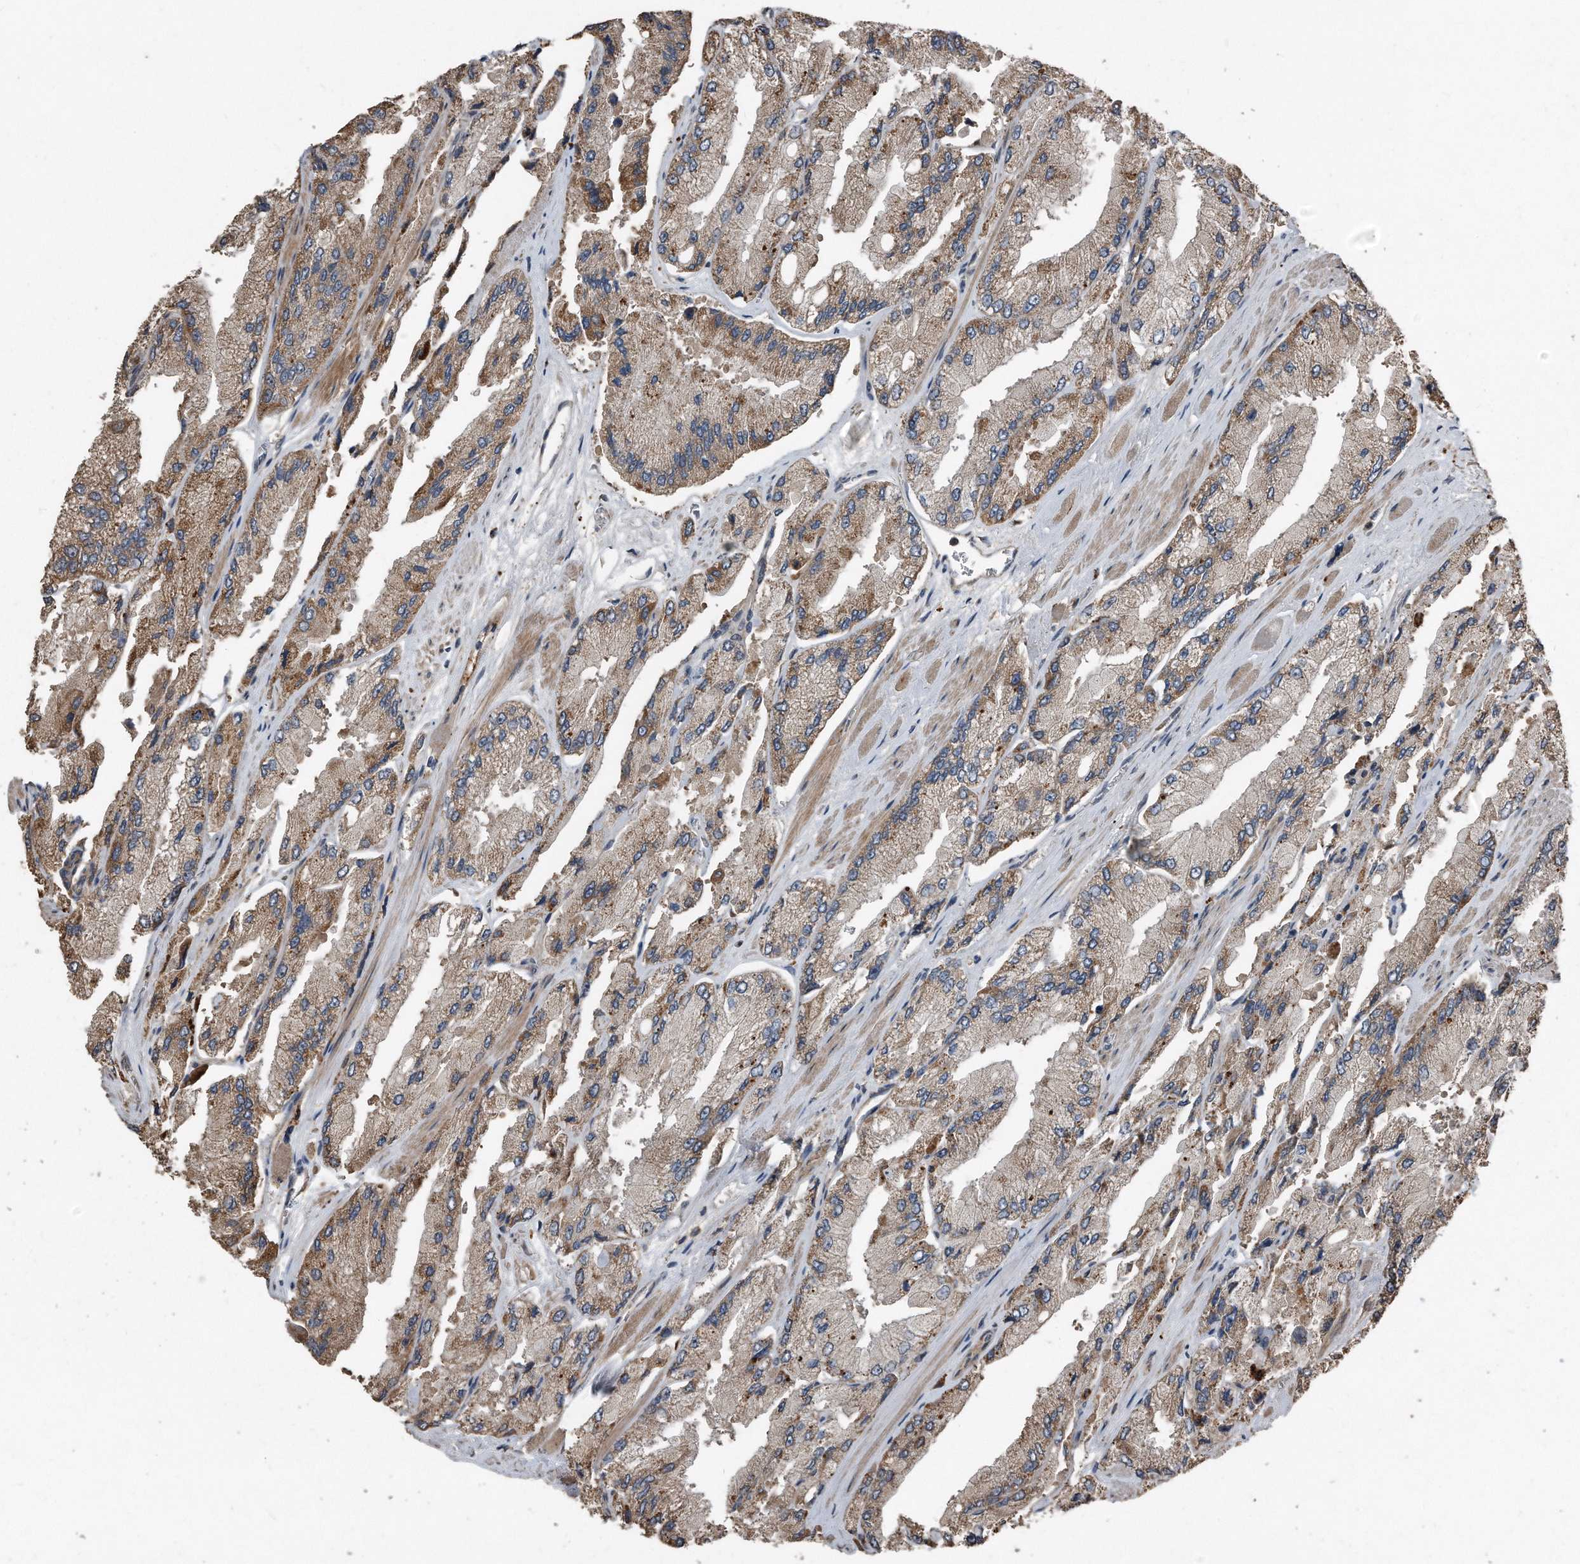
{"staining": {"intensity": "weak", "quantity": ">75%", "location": "cytoplasmic/membranous"}, "tissue": "prostate cancer", "cell_type": "Tumor cells", "image_type": "cancer", "snomed": [{"axis": "morphology", "description": "Adenocarcinoma, High grade"}, {"axis": "topography", "description": "Prostate"}], "caption": "Human prostate cancer (high-grade adenocarcinoma) stained with a protein marker displays weak staining in tumor cells.", "gene": "ANKRD10", "patient": {"sex": "male", "age": 58}}